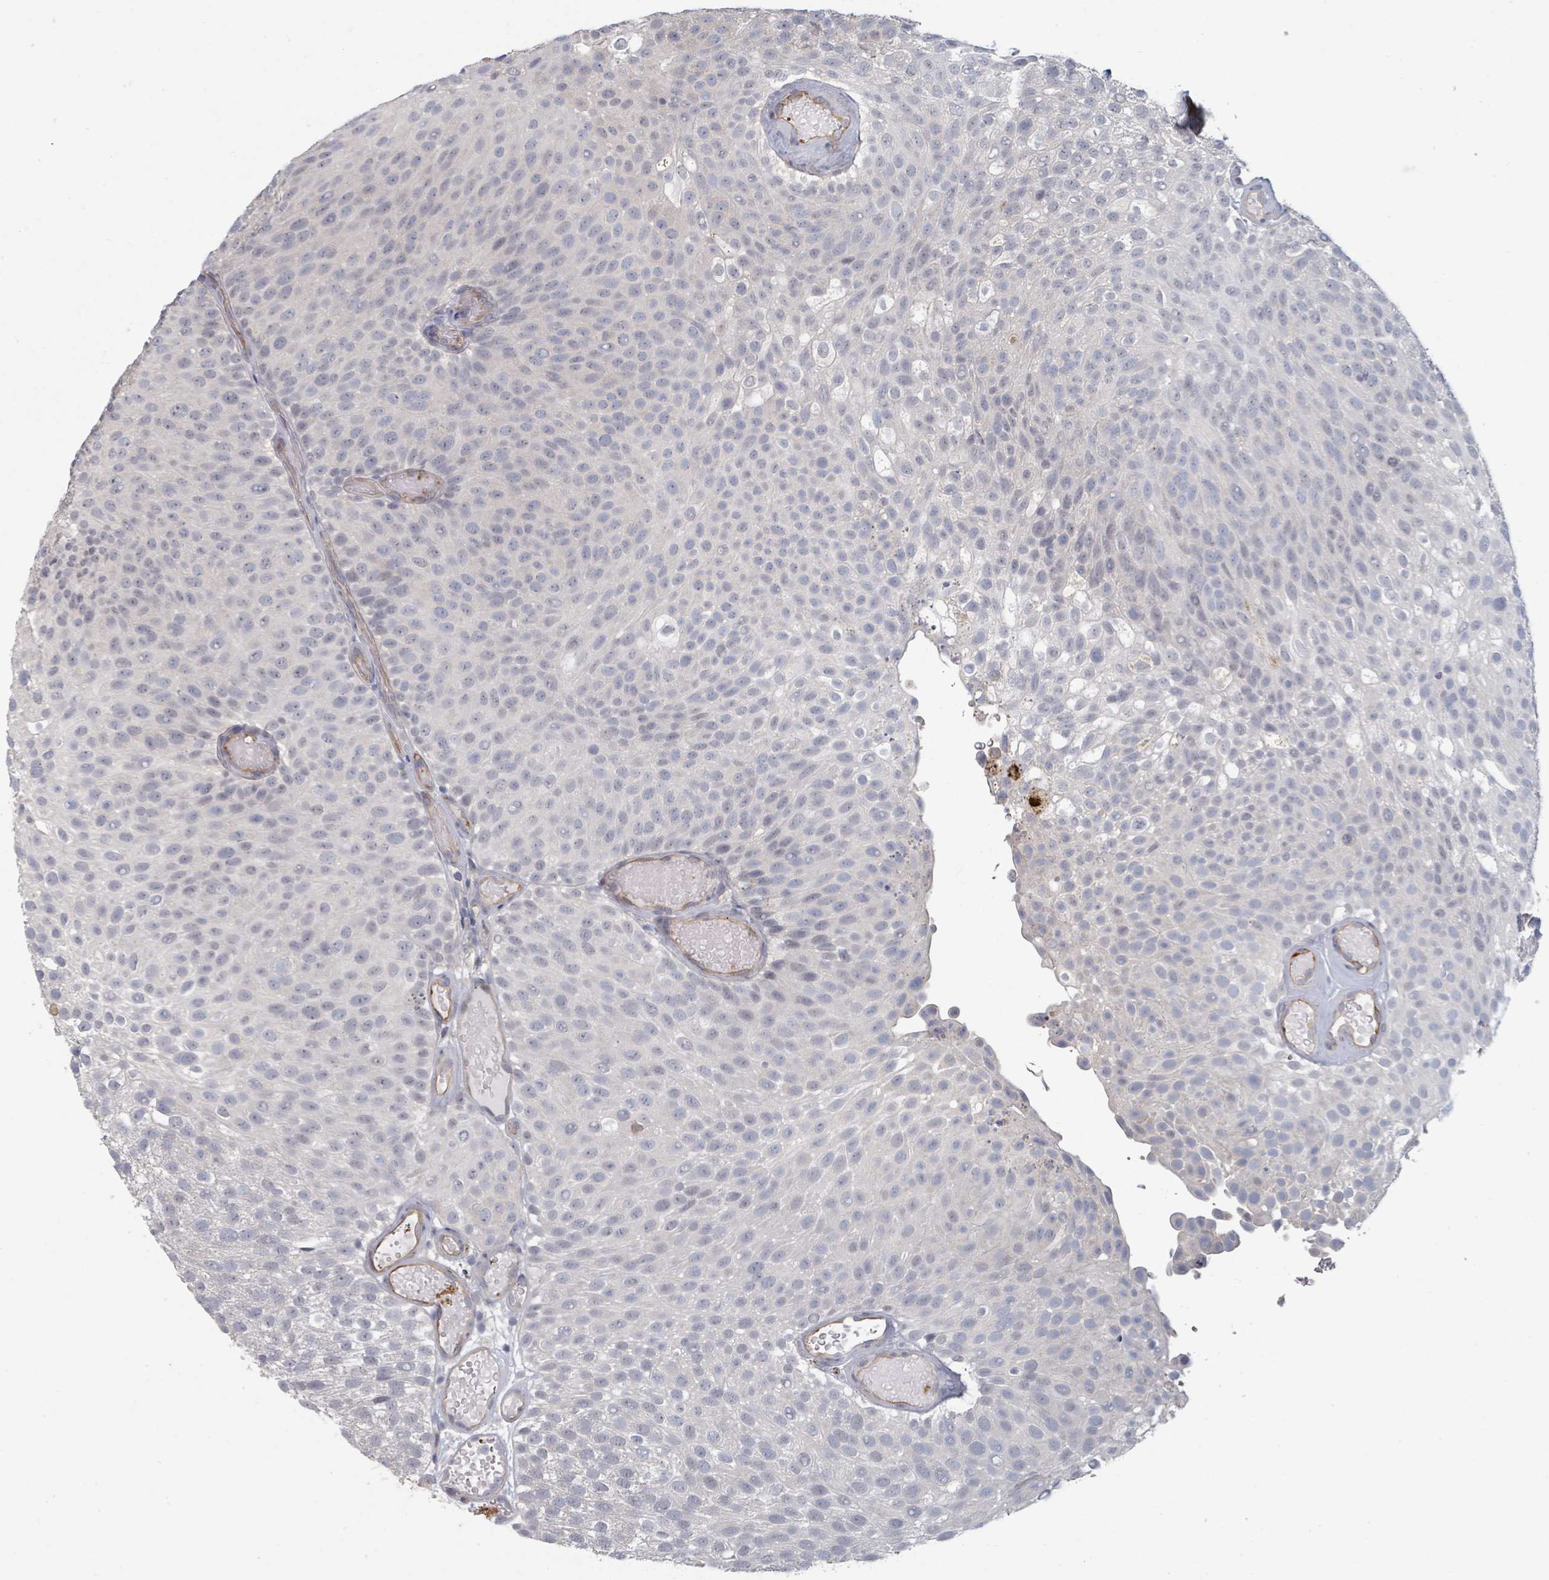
{"staining": {"intensity": "negative", "quantity": "none", "location": "none"}, "tissue": "urothelial cancer", "cell_type": "Tumor cells", "image_type": "cancer", "snomed": [{"axis": "morphology", "description": "Urothelial carcinoma, Low grade"}, {"axis": "topography", "description": "Urinary bladder"}], "caption": "Urothelial cancer was stained to show a protein in brown. There is no significant positivity in tumor cells.", "gene": "PLAUR", "patient": {"sex": "male", "age": 78}}